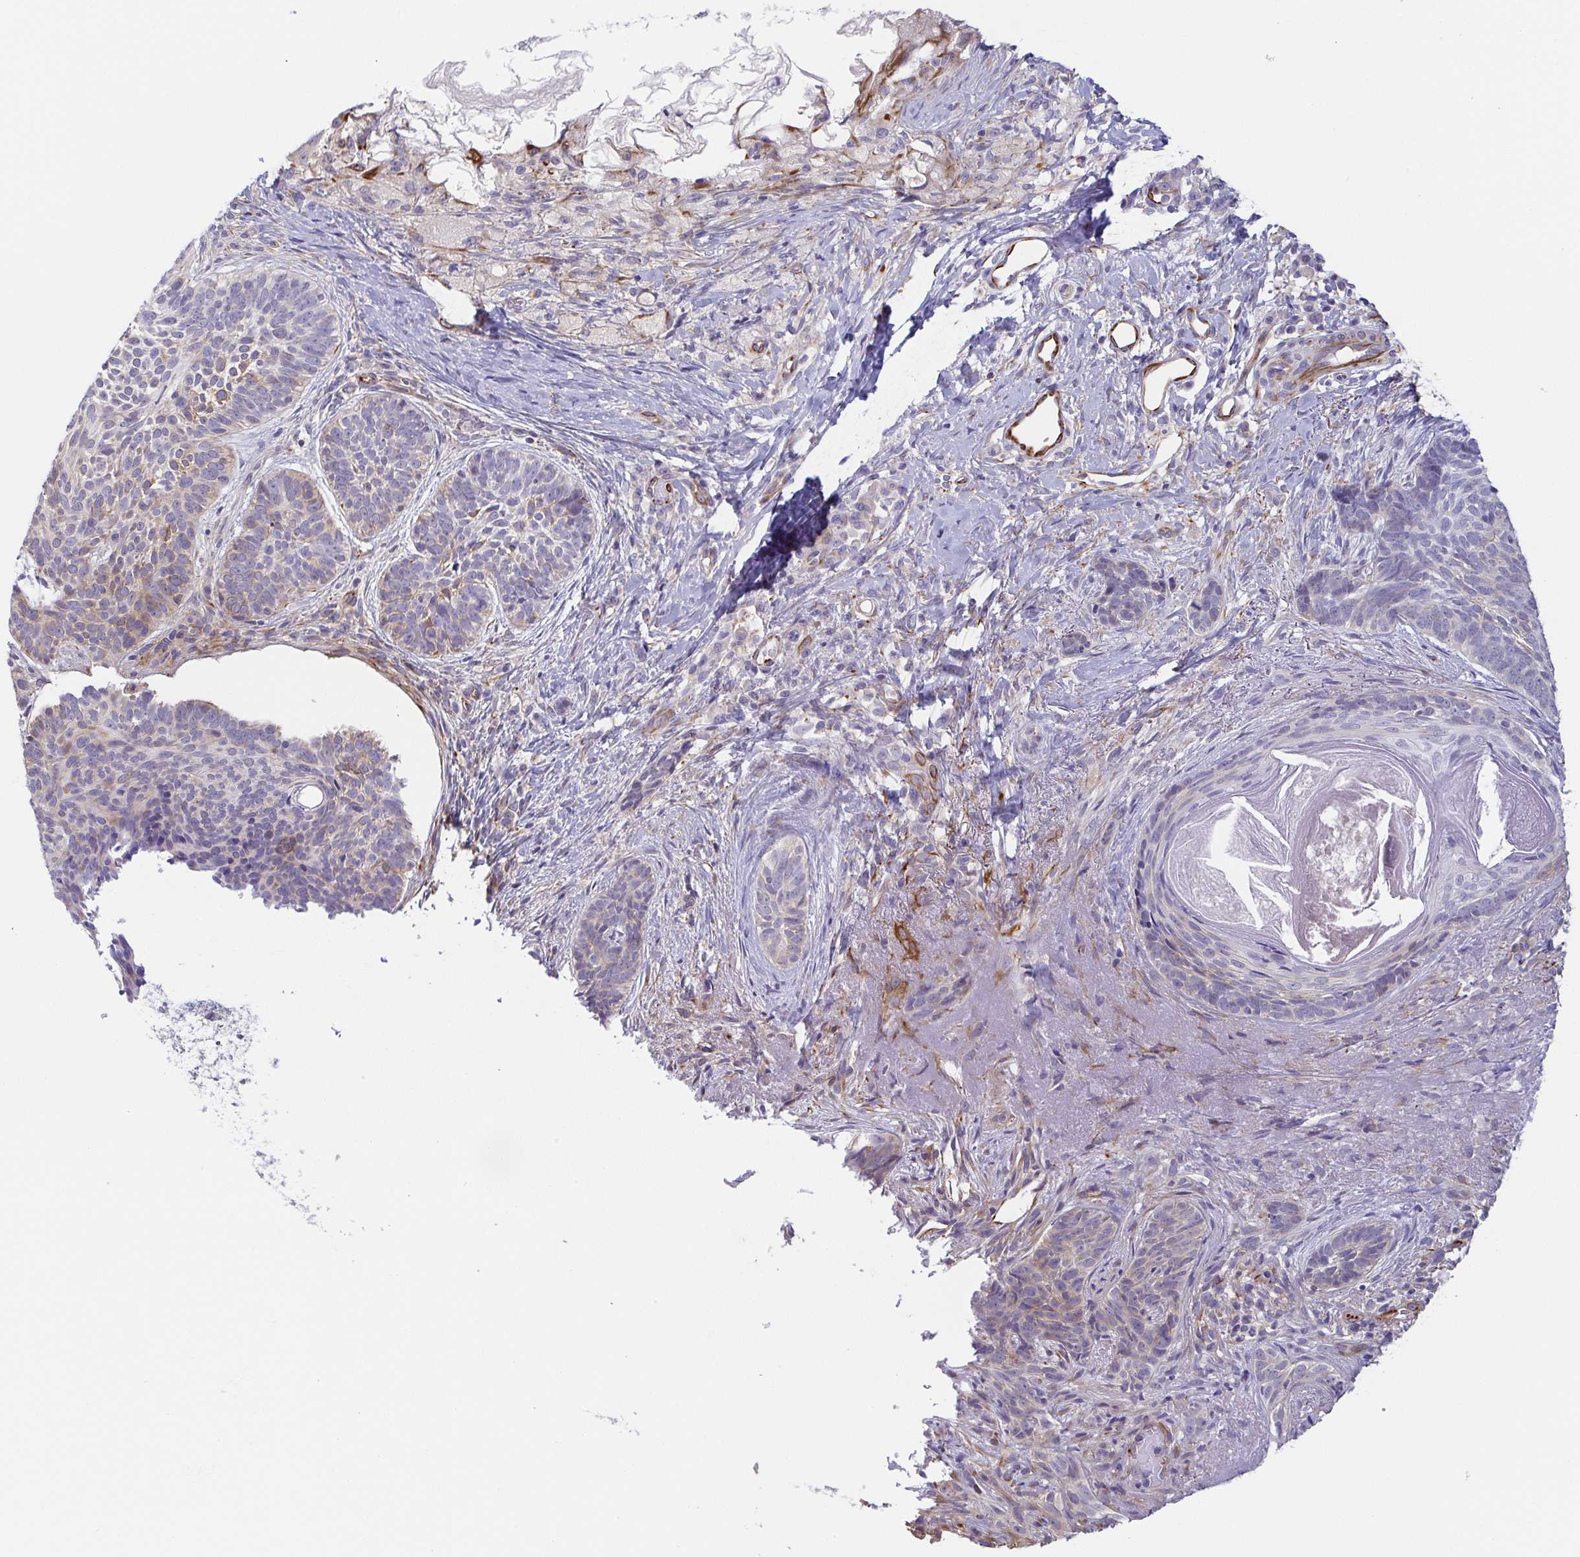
{"staining": {"intensity": "moderate", "quantity": "<25%", "location": "cytoplasmic/membranous"}, "tissue": "skin cancer", "cell_type": "Tumor cells", "image_type": "cancer", "snomed": [{"axis": "morphology", "description": "Basal cell carcinoma"}, {"axis": "topography", "description": "Skin"}], "caption": "IHC micrograph of human skin cancer stained for a protein (brown), which displays low levels of moderate cytoplasmic/membranous staining in about <25% of tumor cells.", "gene": "COL17A1", "patient": {"sex": "female", "age": 74}}